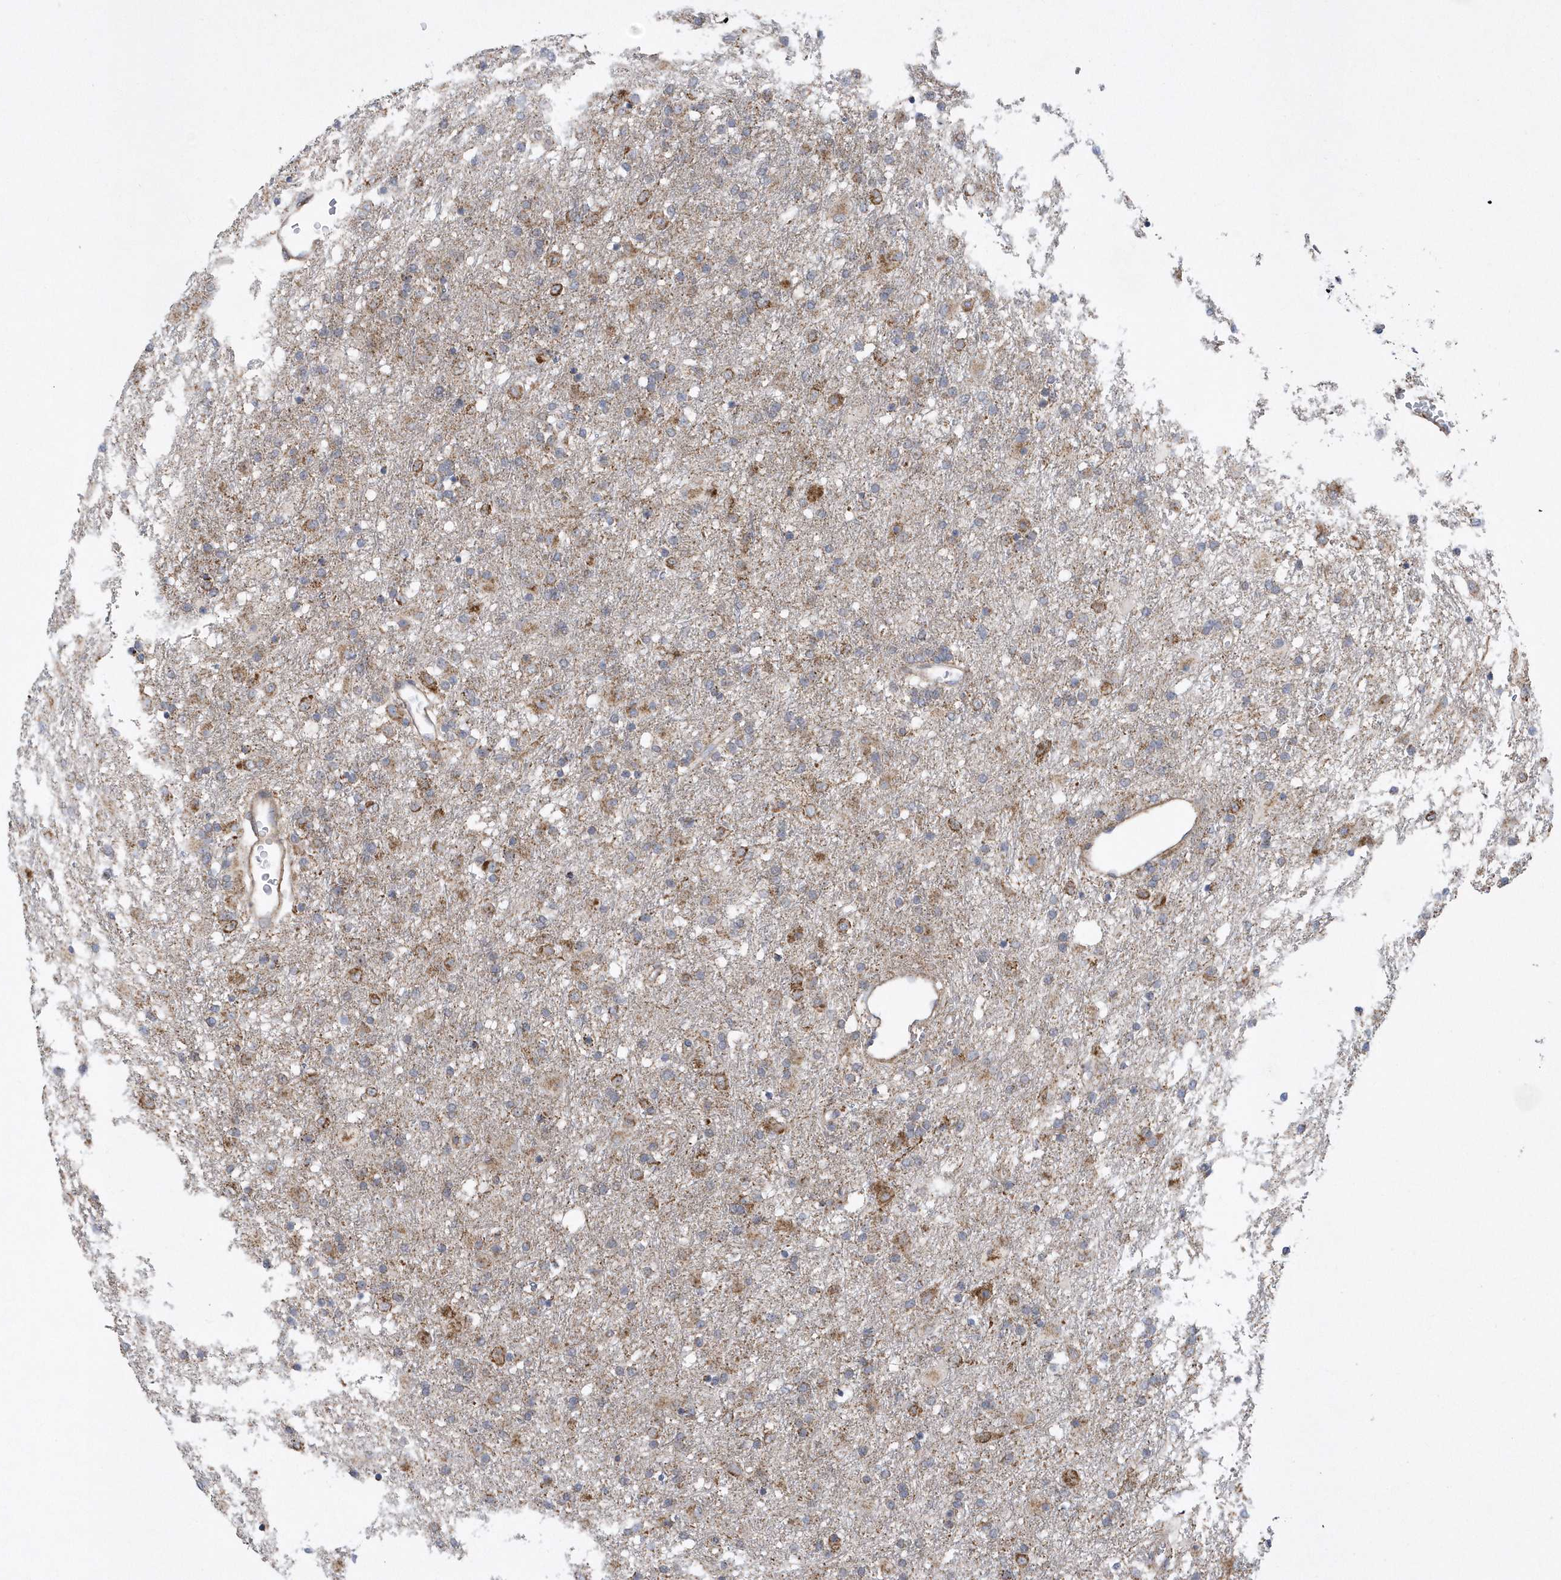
{"staining": {"intensity": "moderate", "quantity": ">75%", "location": "cytoplasmic/membranous"}, "tissue": "glioma", "cell_type": "Tumor cells", "image_type": "cancer", "snomed": [{"axis": "morphology", "description": "Glioma, malignant, Low grade"}, {"axis": "topography", "description": "Brain"}], "caption": "Moderate cytoplasmic/membranous protein positivity is identified in approximately >75% of tumor cells in malignant low-grade glioma.", "gene": "SLX9", "patient": {"sex": "male", "age": 65}}